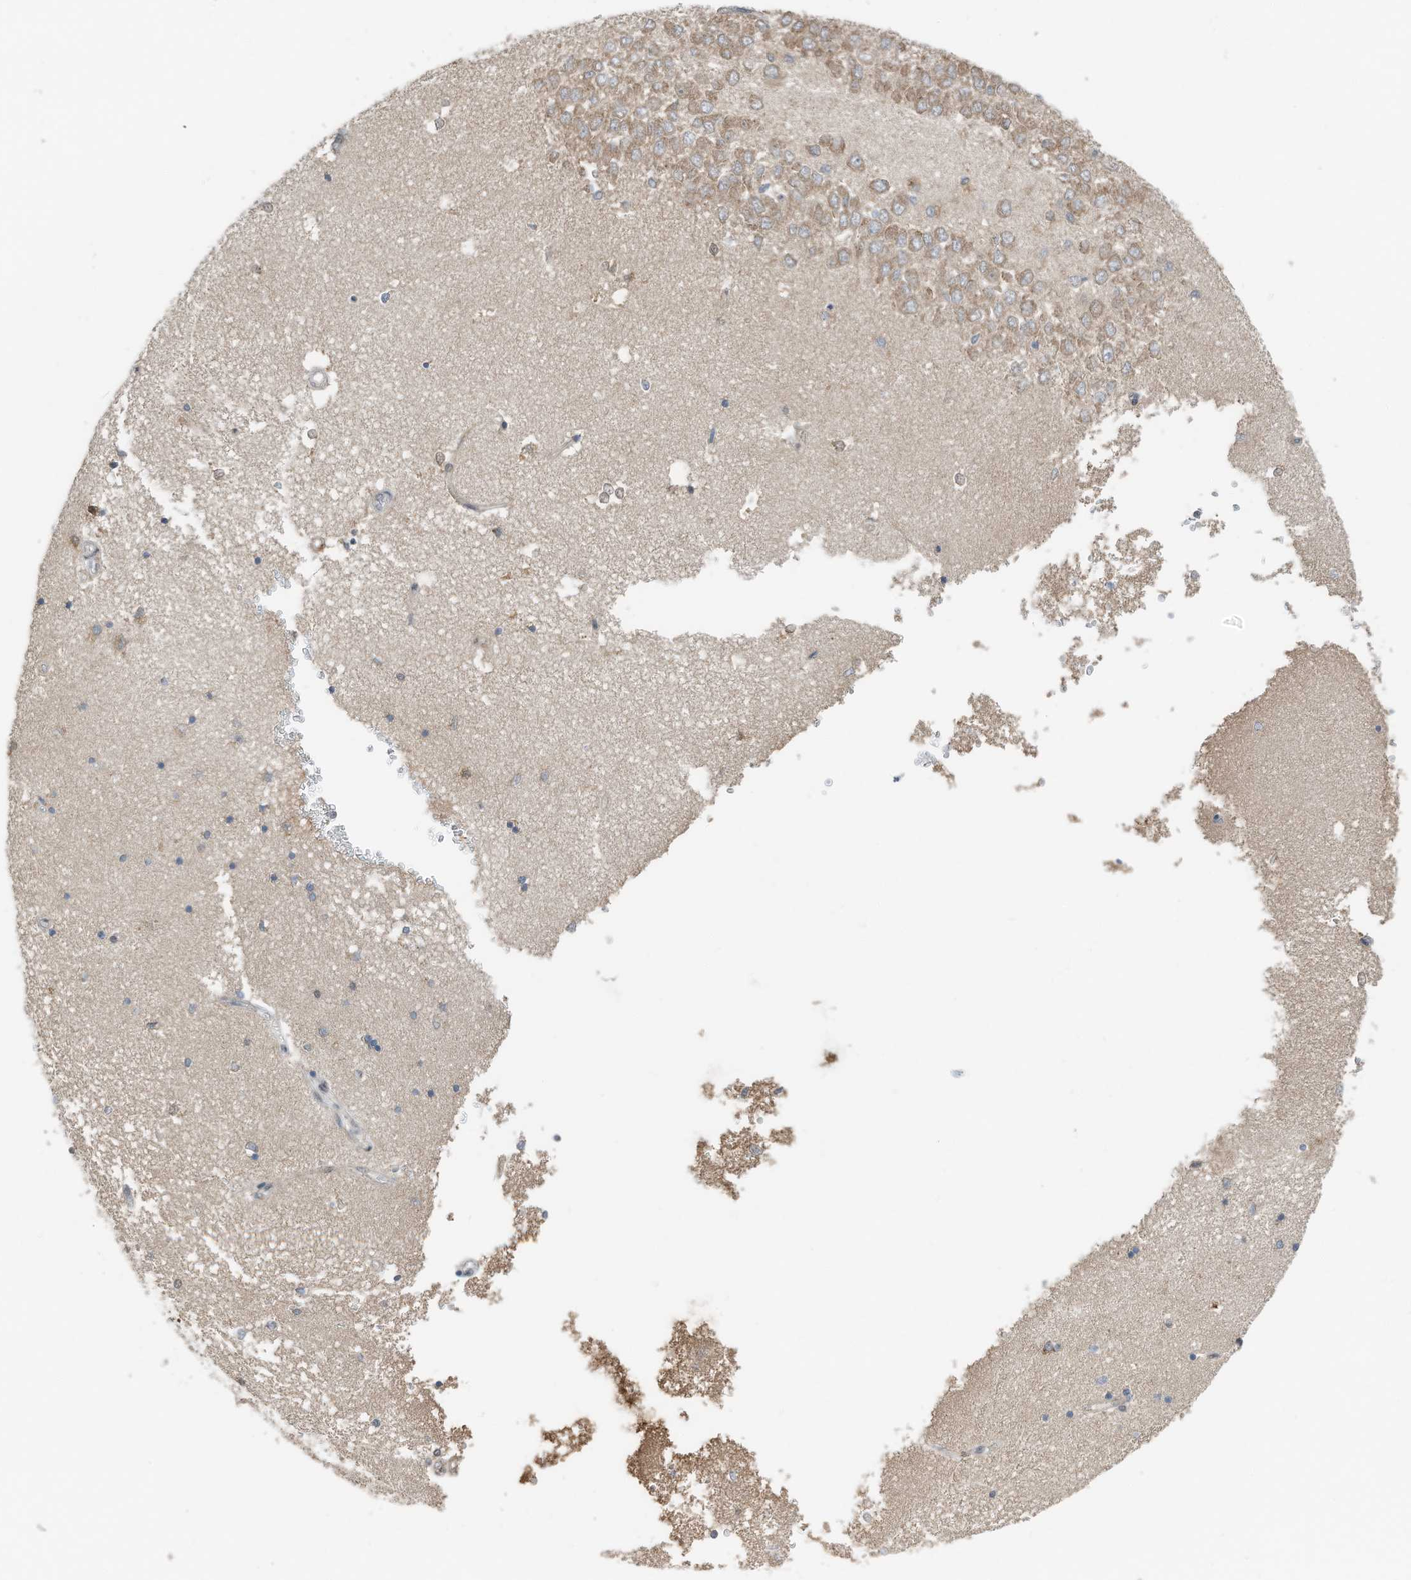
{"staining": {"intensity": "moderate", "quantity": "<25%", "location": "cytoplasmic/membranous"}, "tissue": "hippocampus", "cell_type": "Glial cells", "image_type": "normal", "snomed": [{"axis": "morphology", "description": "Normal tissue, NOS"}, {"axis": "topography", "description": "Hippocampus"}], "caption": "A low amount of moderate cytoplasmic/membranous staining is seen in approximately <25% of glial cells in unremarkable hippocampus.", "gene": "RMND1", "patient": {"sex": "male", "age": 45}}